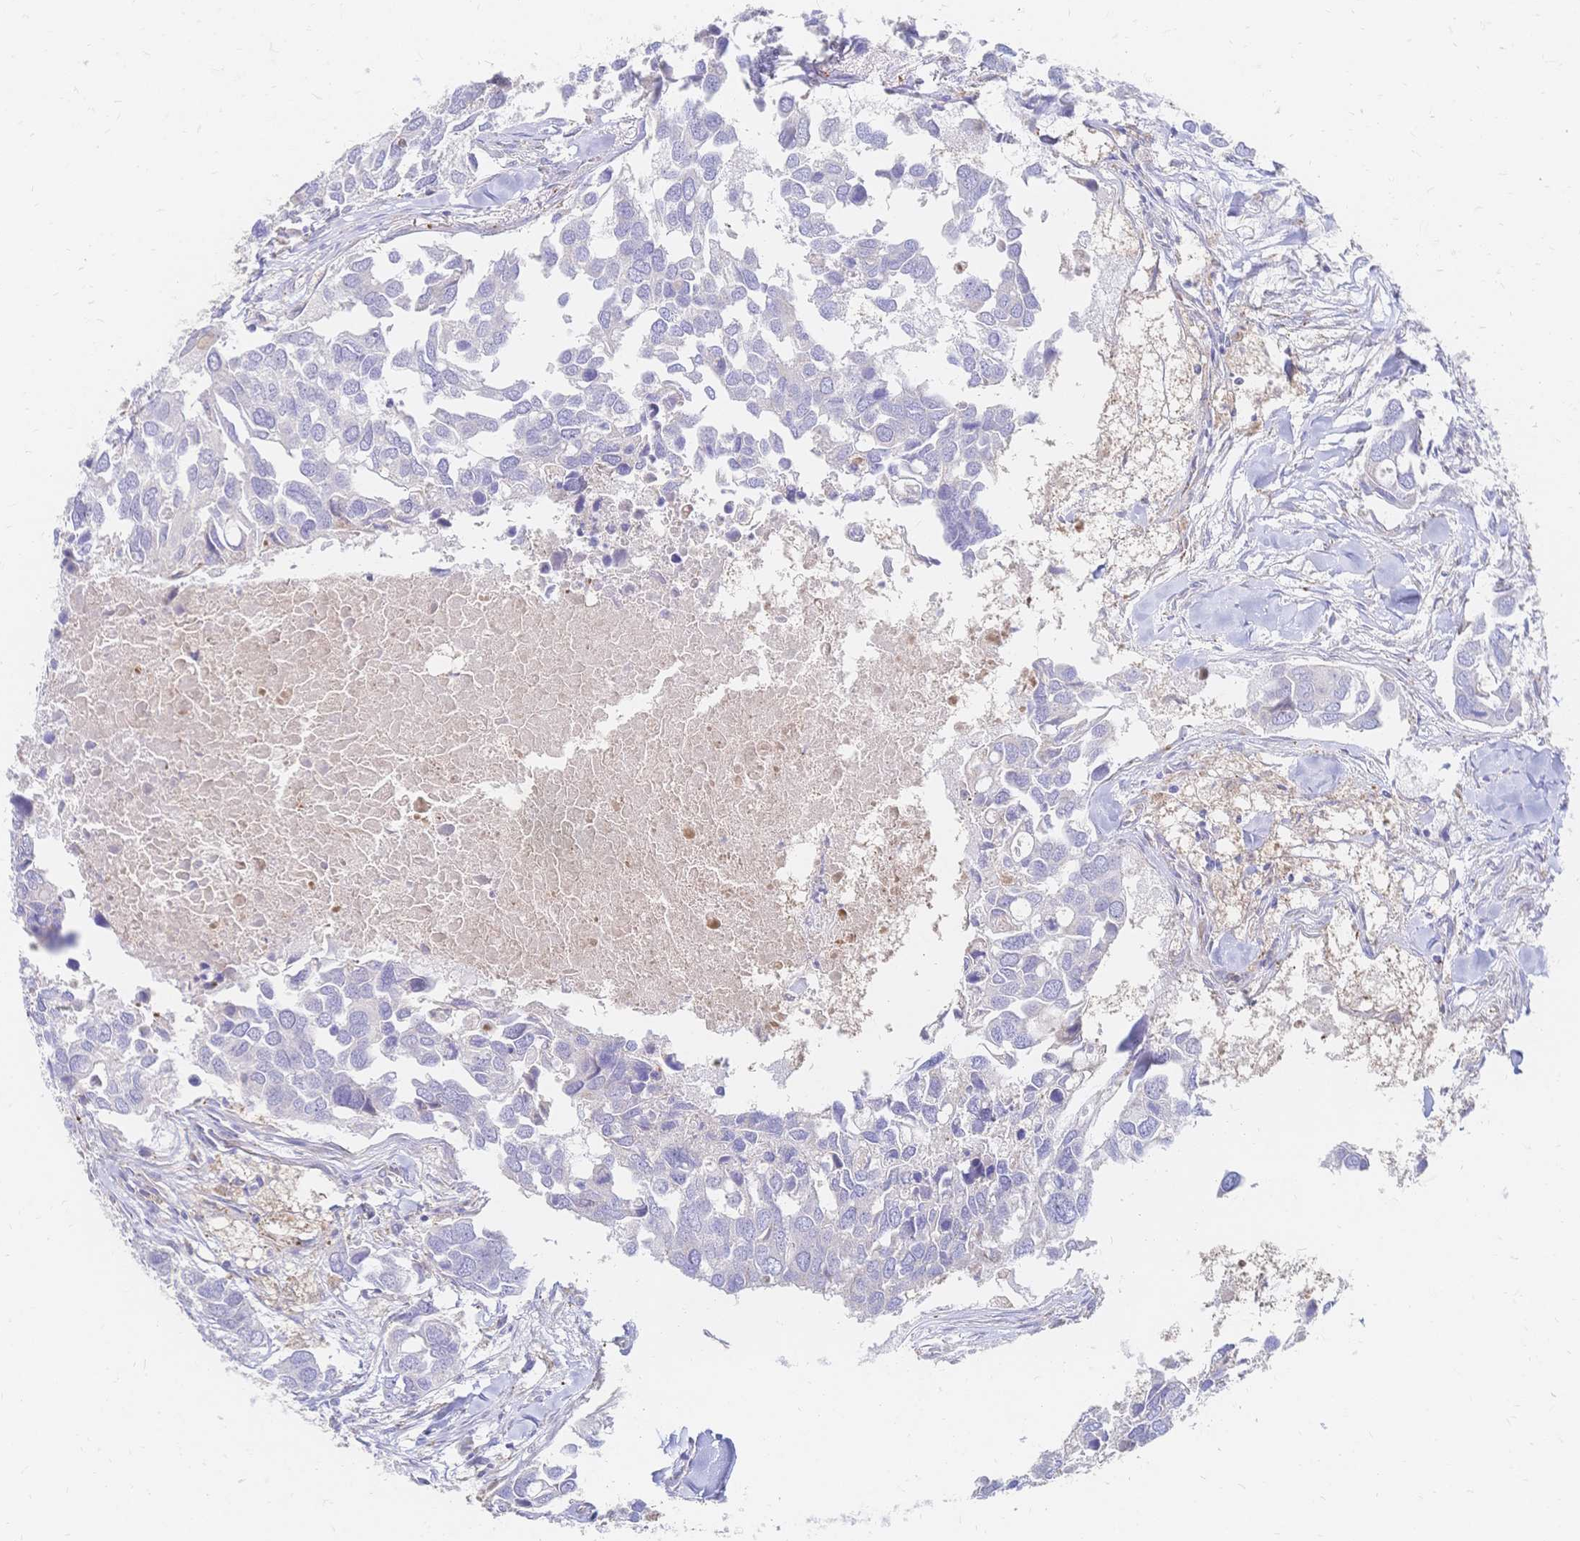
{"staining": {"intensity": "negative", "quantity": "none", "location": "none"}, "tissue": "breast cancer", "cell_type": "Tumor cells", "image_type": "cancer", "snomed": [{"axis": "morphology", "description": "Duct carcinoma"}, {"axis": "topography", "description": "Breast"}], "caption": "Breast cancer was stained to show a protein in brown. There is no significant staining in tumor cells.", "gene": "VWC2L", "patient": {"sex": "female", "age": 83}}